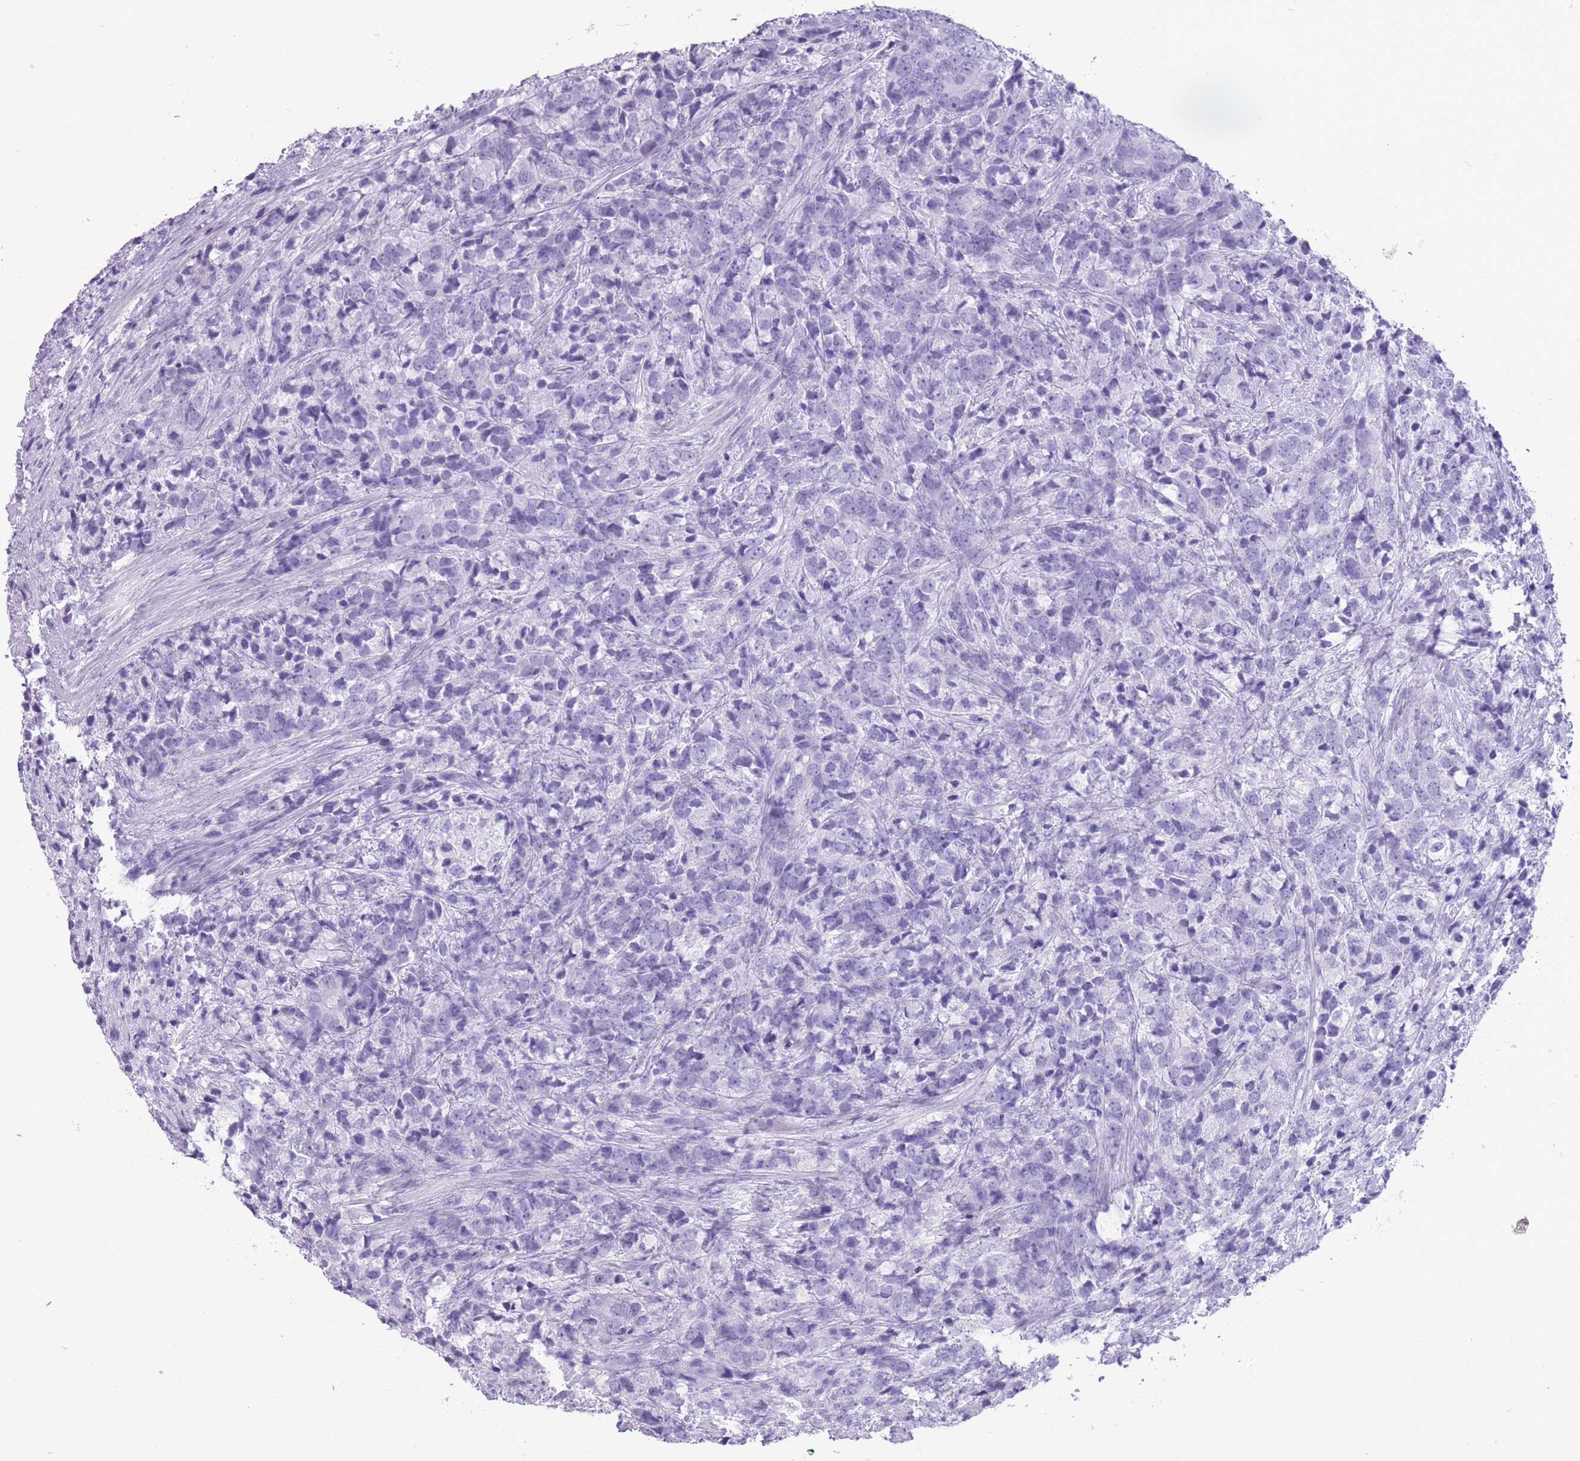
{"staining": {"intensity": "negative", "quantity": "none", "location": "none"}, "tissue": "prostate cancer", "cell_type": "Tumor cells", "image_type": "cancer", "snomed": [{"axis": "morphology", "description": "Adenocarcinoma, High grade"}, {"axis": "topography", "description": "Prostate"}], "caption": "The photomicrograph shows no significant expression in tumor cells of adenocarcinoma (high-grade) (prostate).", "gene": "OR4F21", "patient": {"sex": "male", "age": 62}}